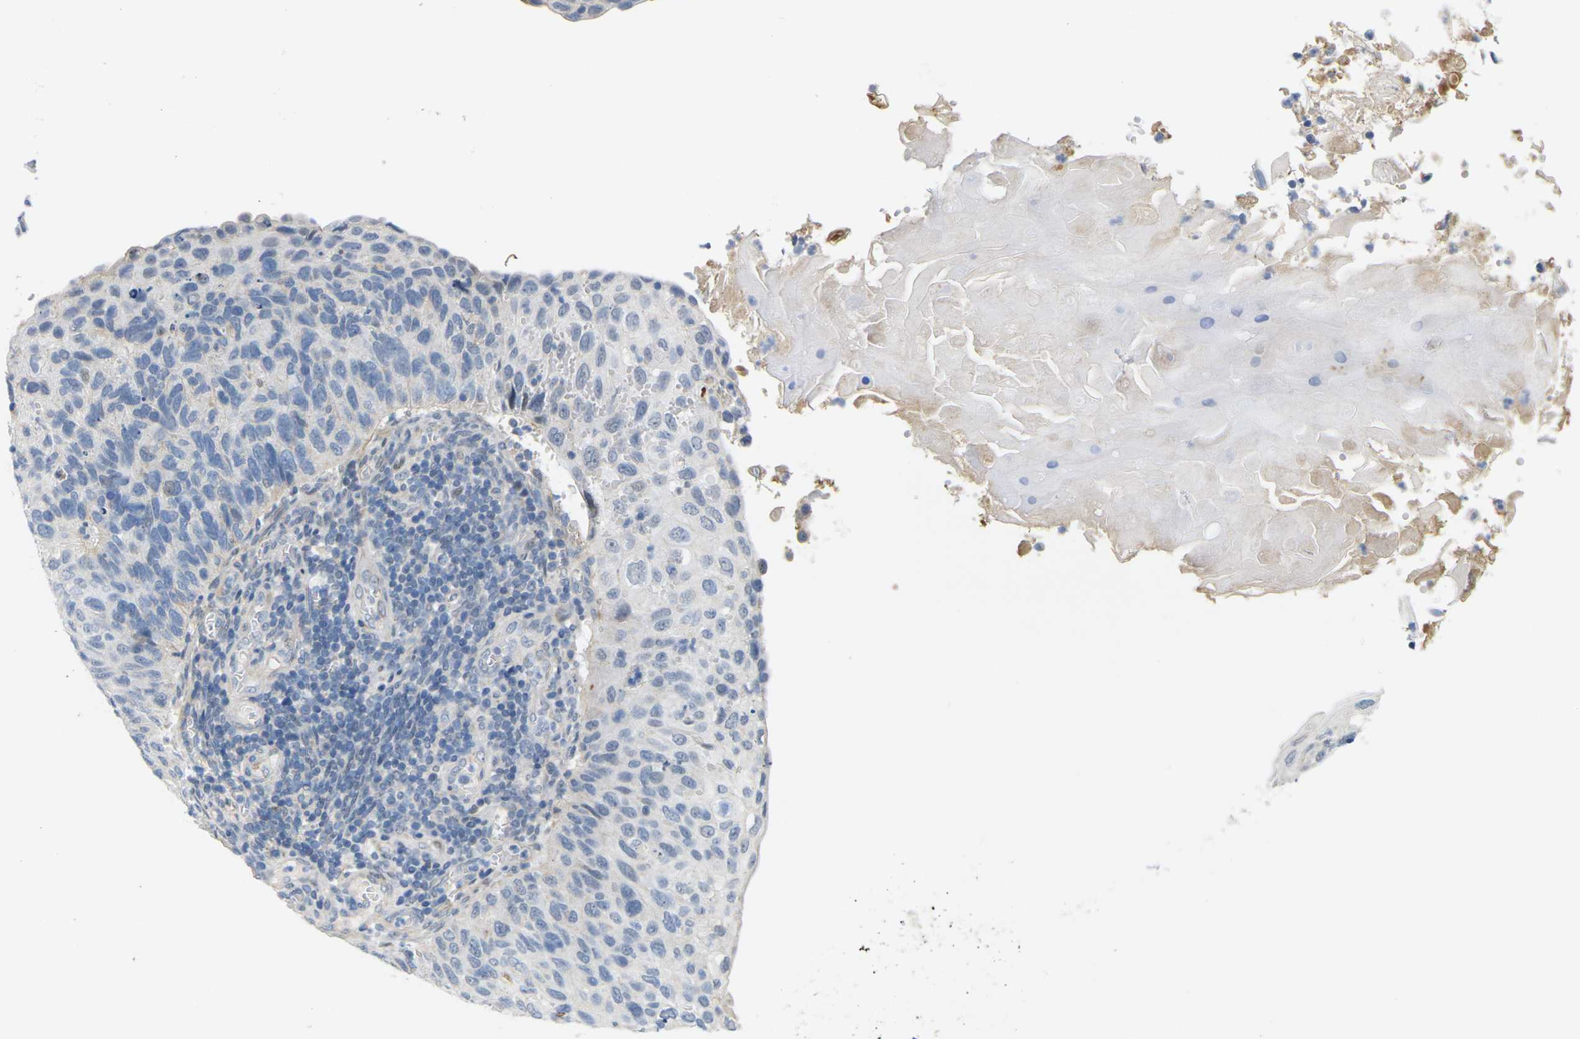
{"staining": {"intensity": "negative", "quantity": "none", "location": "none"}, "tissue": "cervical cancer", "cell_type": "Tumor cells", "image_type": "cancer", "snomed": [{"axis": "morphology", "description": "Squamous cell carcinoma, NOS"}, {"axis": "topography", "description": "Cervix"}], "caption": "Immunohistochemical staining of human cervical cancer displays no significant expression in tumor cells. Brightfield microscopy of immunohistochemistry stained with DAB (3,3'-diaminobenzidine) (brown) and hematoxylin (blue), captured at high magnification.", "gene": "OTOF", "patient": {"sex": "female", "age": 70}}